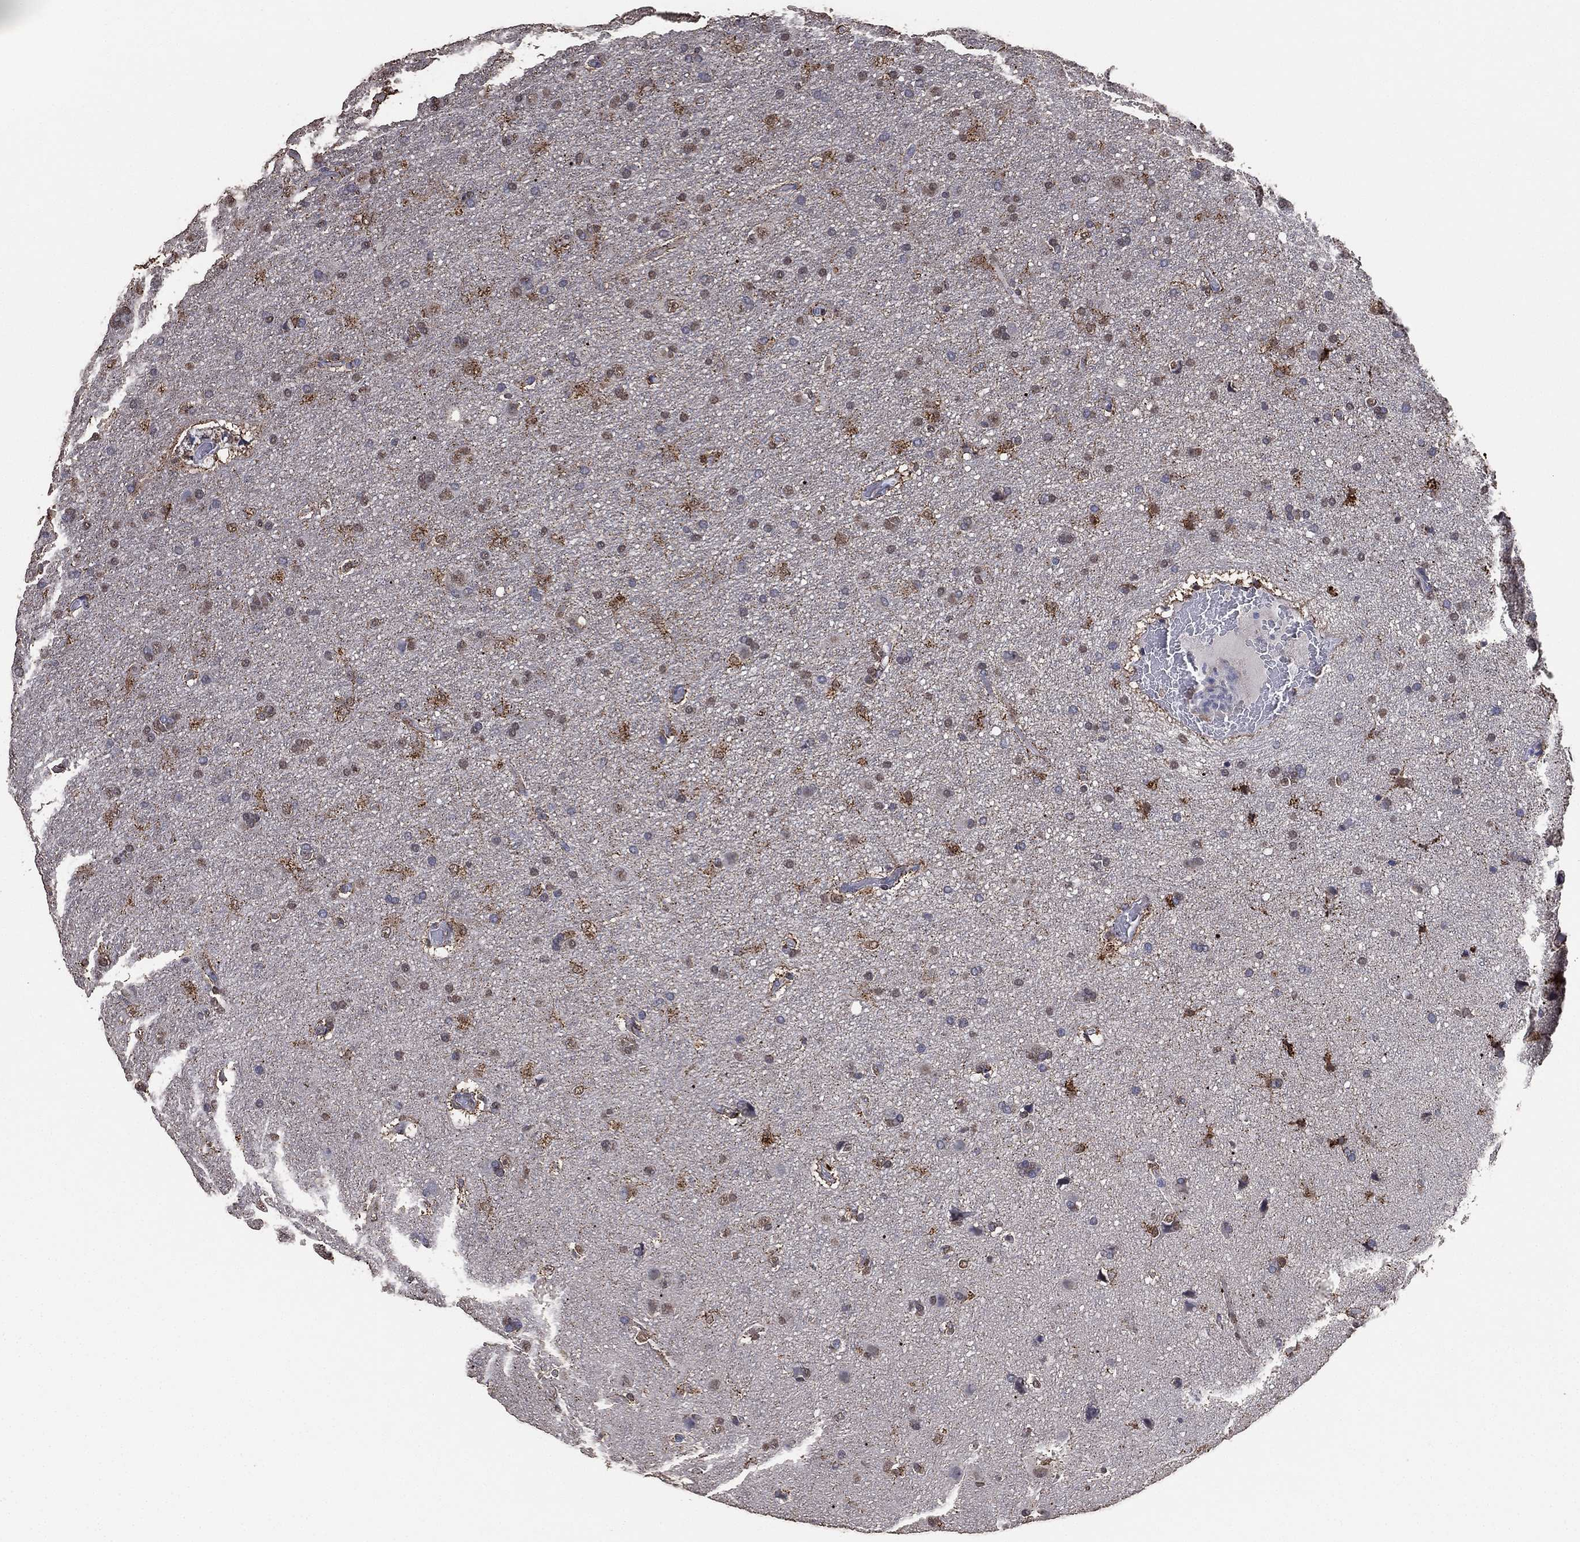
{"staining": {"intensity": "weak", "quantity": "<25%", "location": "nuclear"}, "tissue": "glioma", "cell_type": "Tumor cells", "image_type": "cancer", "snomed": [{"axis": "morphology", "description": "Glioma, malignant, NOS"}, {"axis": "topography", "description": "Cerebral cortex"}], "caption": "Histopathology image shows no protein positivity in tumor cells of malignant glioma tissue.", "gene": "ALDH7A1", "patient": {"sex": "male", "age": 58}}